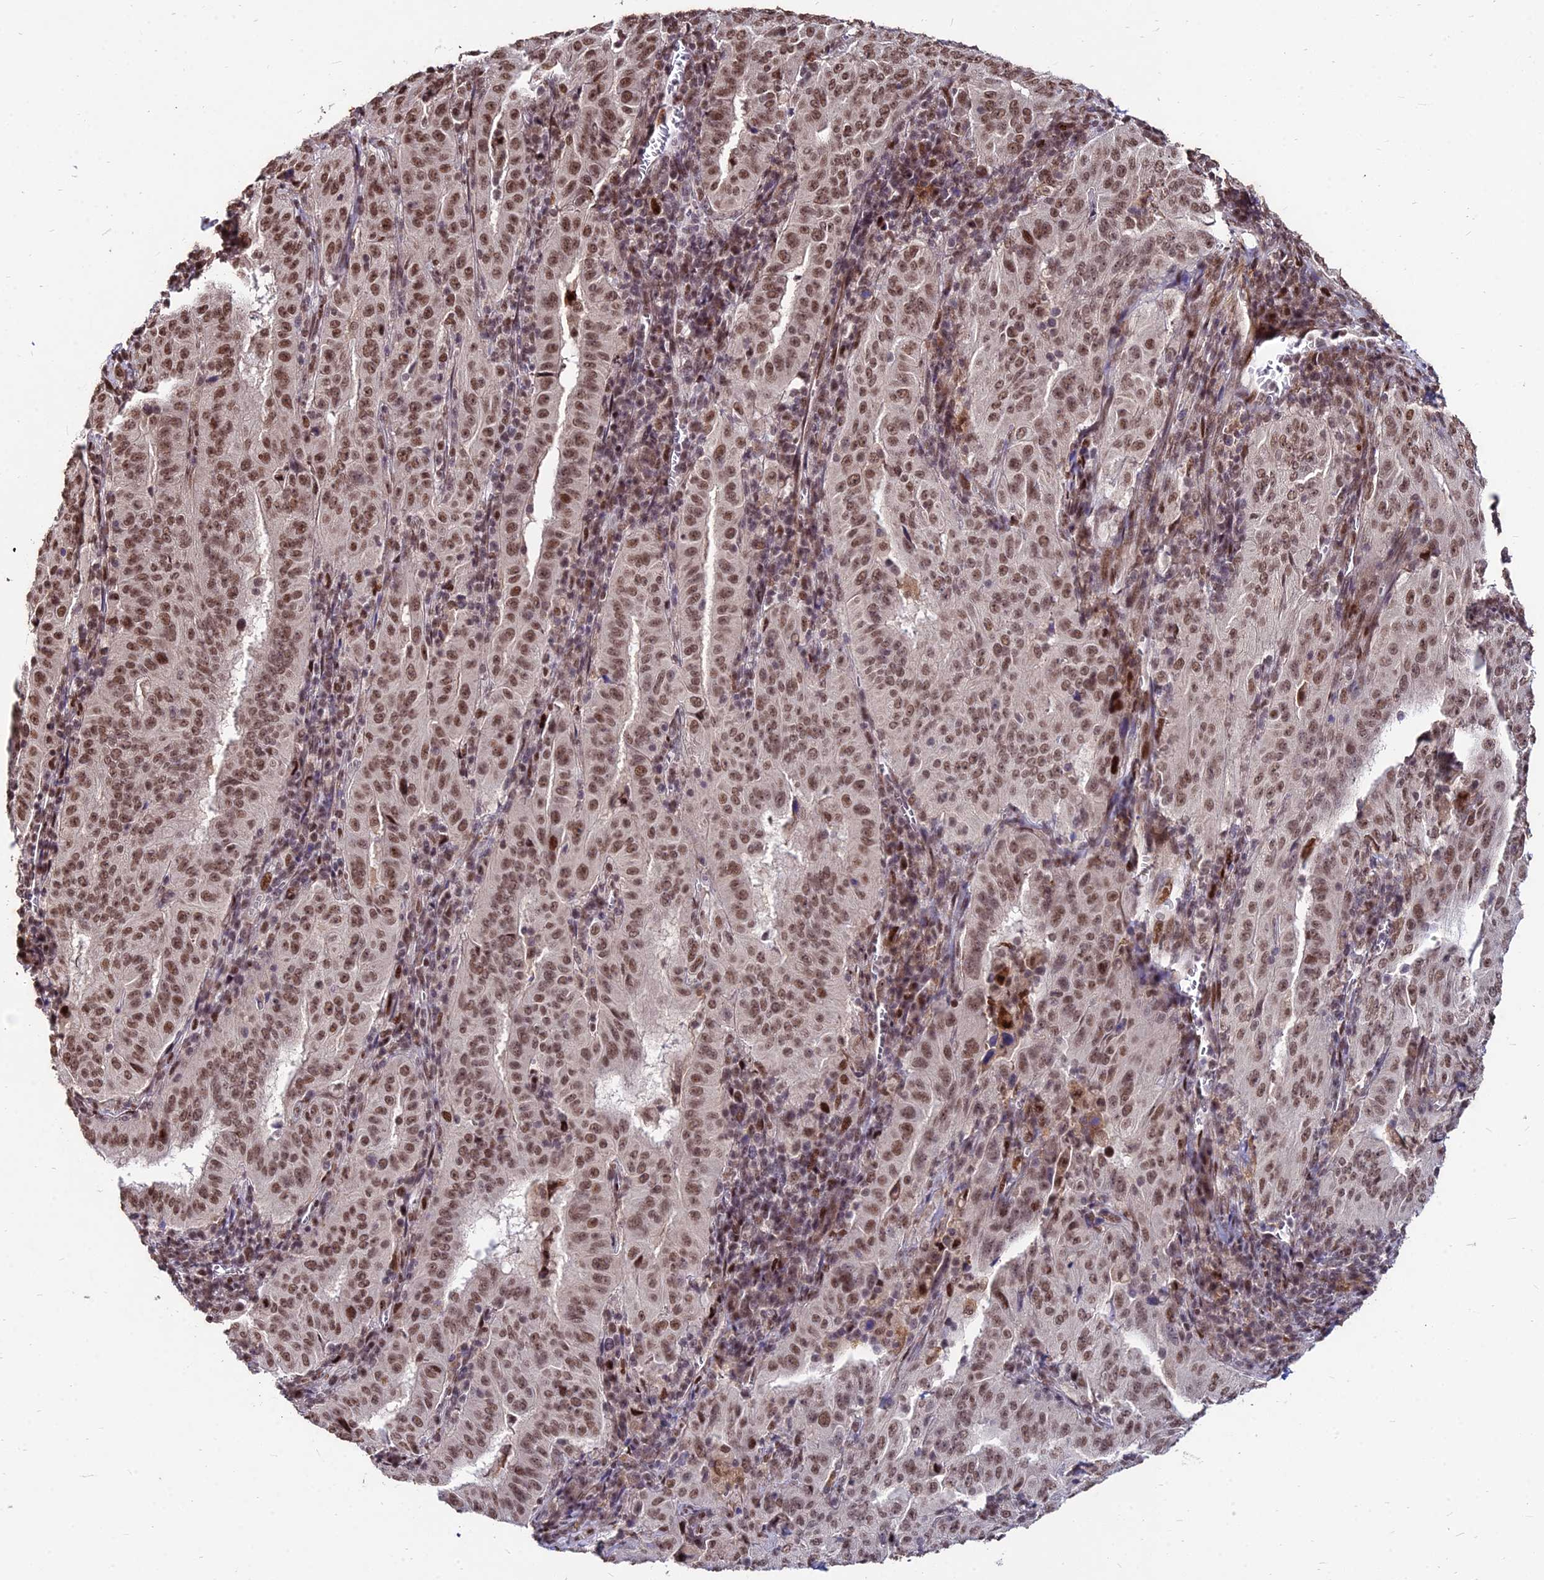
{"staining": {"intensity": "moderate", "quantity": ">75%", "location": "nuclear"}, "tissue": "pancreatic cancer", "cell_type": "Tumor cells", "image_type": "cancer", "snomed": [{"axis": "morphology", "description": "Adenocarcinoma, NOS"}, {"axis": "topography", "description": "Pancreas"}], "caption": "Moderate nuclear expression is appreciated in about >75% of tumor cells in pancreatic adenocarcinoma.", "gene": "ZBED4", "patient": {"sex": "male", "age": 63}}